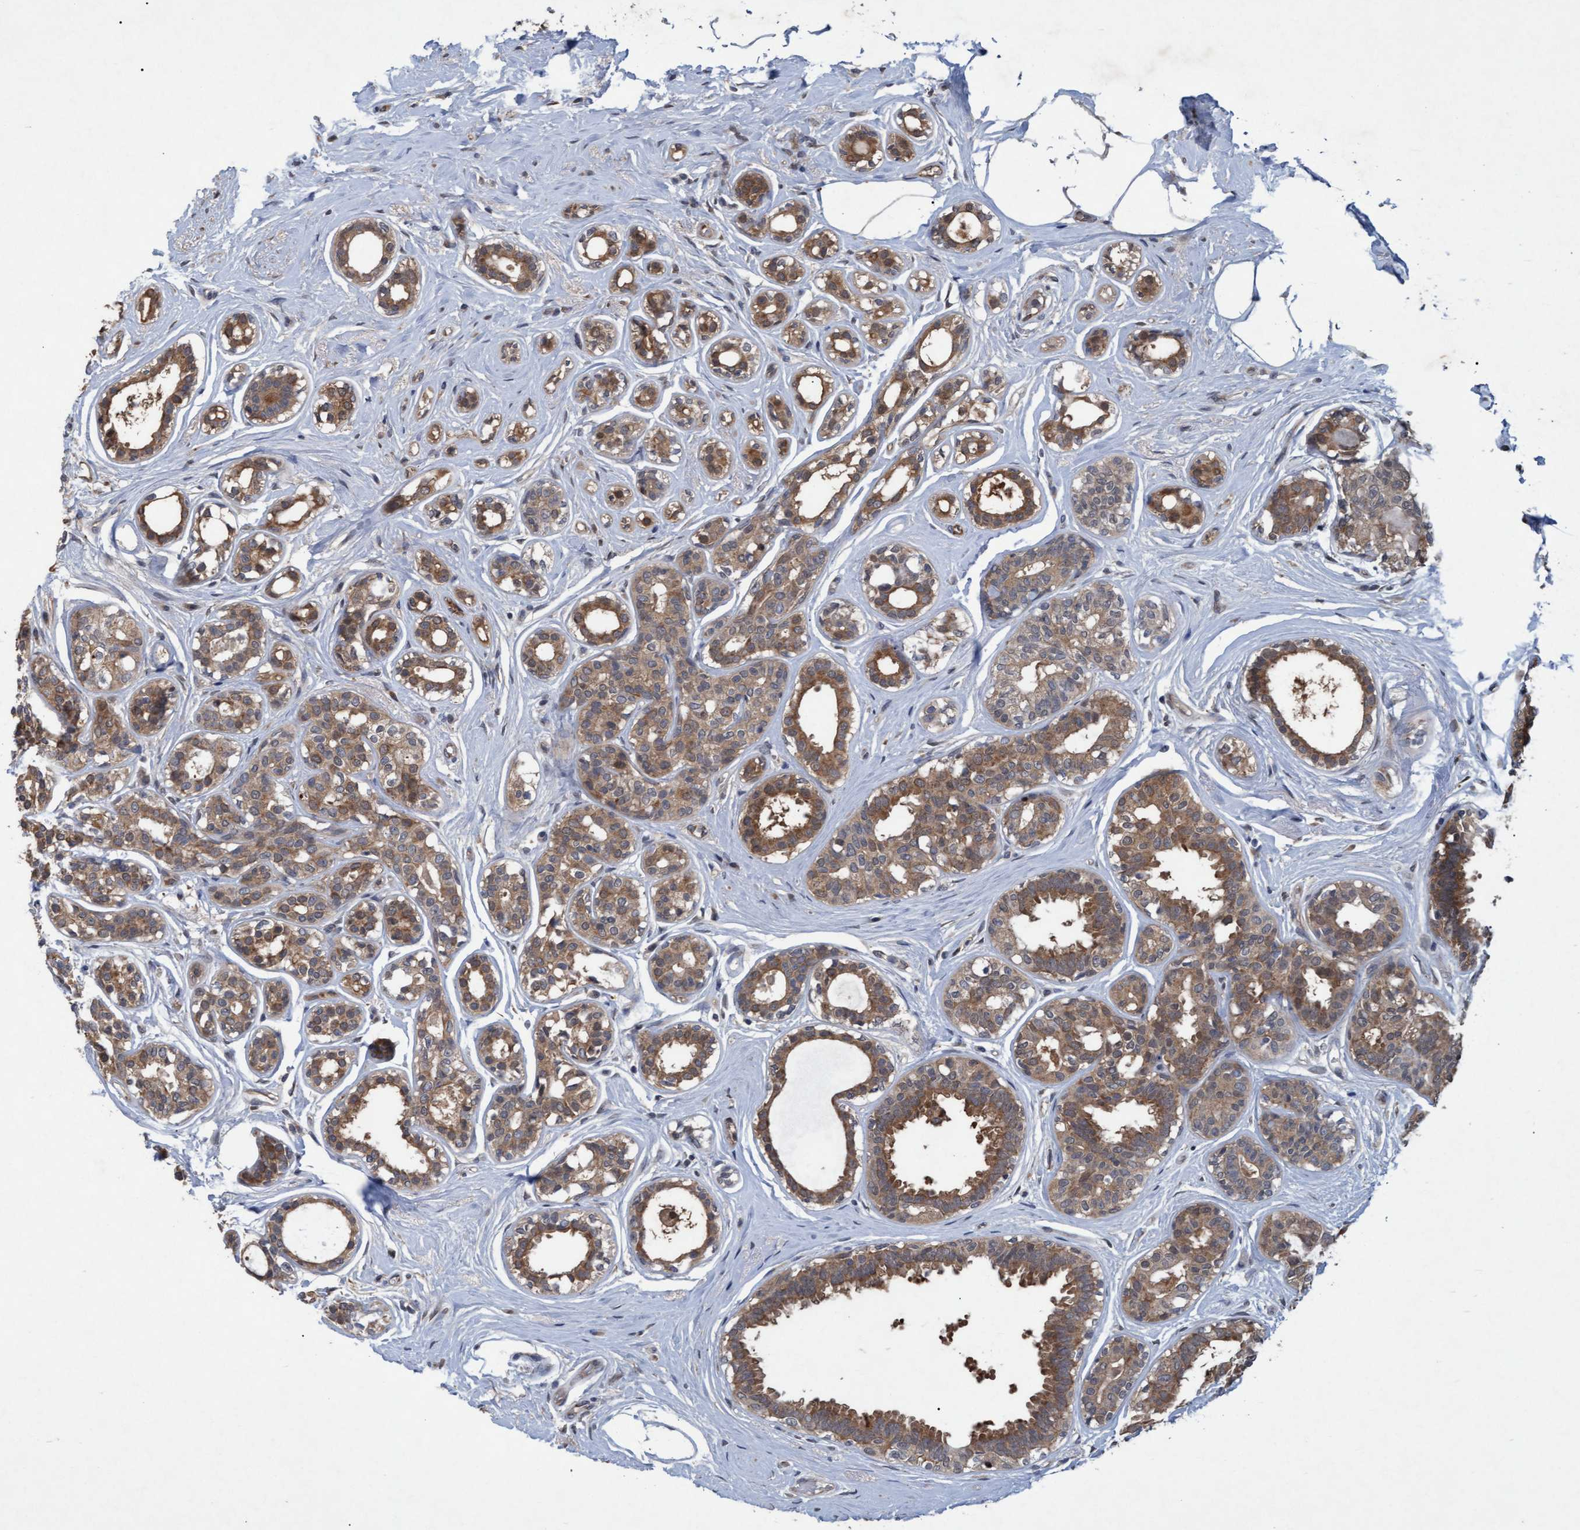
{"staining": {"intensity": "moderate", "quantity": ">75%", "location": "cytoplasmic/membranous"}, "tissue": "breast cancer", "cell_type": "Tumor cells", "image_type": "cancer", "snomed": [{"axis": "morphology", "description": "Duct carcinoma"}, {"axis": "topography", "description": "Breast"}], "caption": "Protein staining shows moderate cytoplasmic/membranous staining in about >75% of tumor cells in infiltrating ductal carcinoma (breast).", "gene": "PSMB6", "patient": {"sex": "female", "age": 55}}